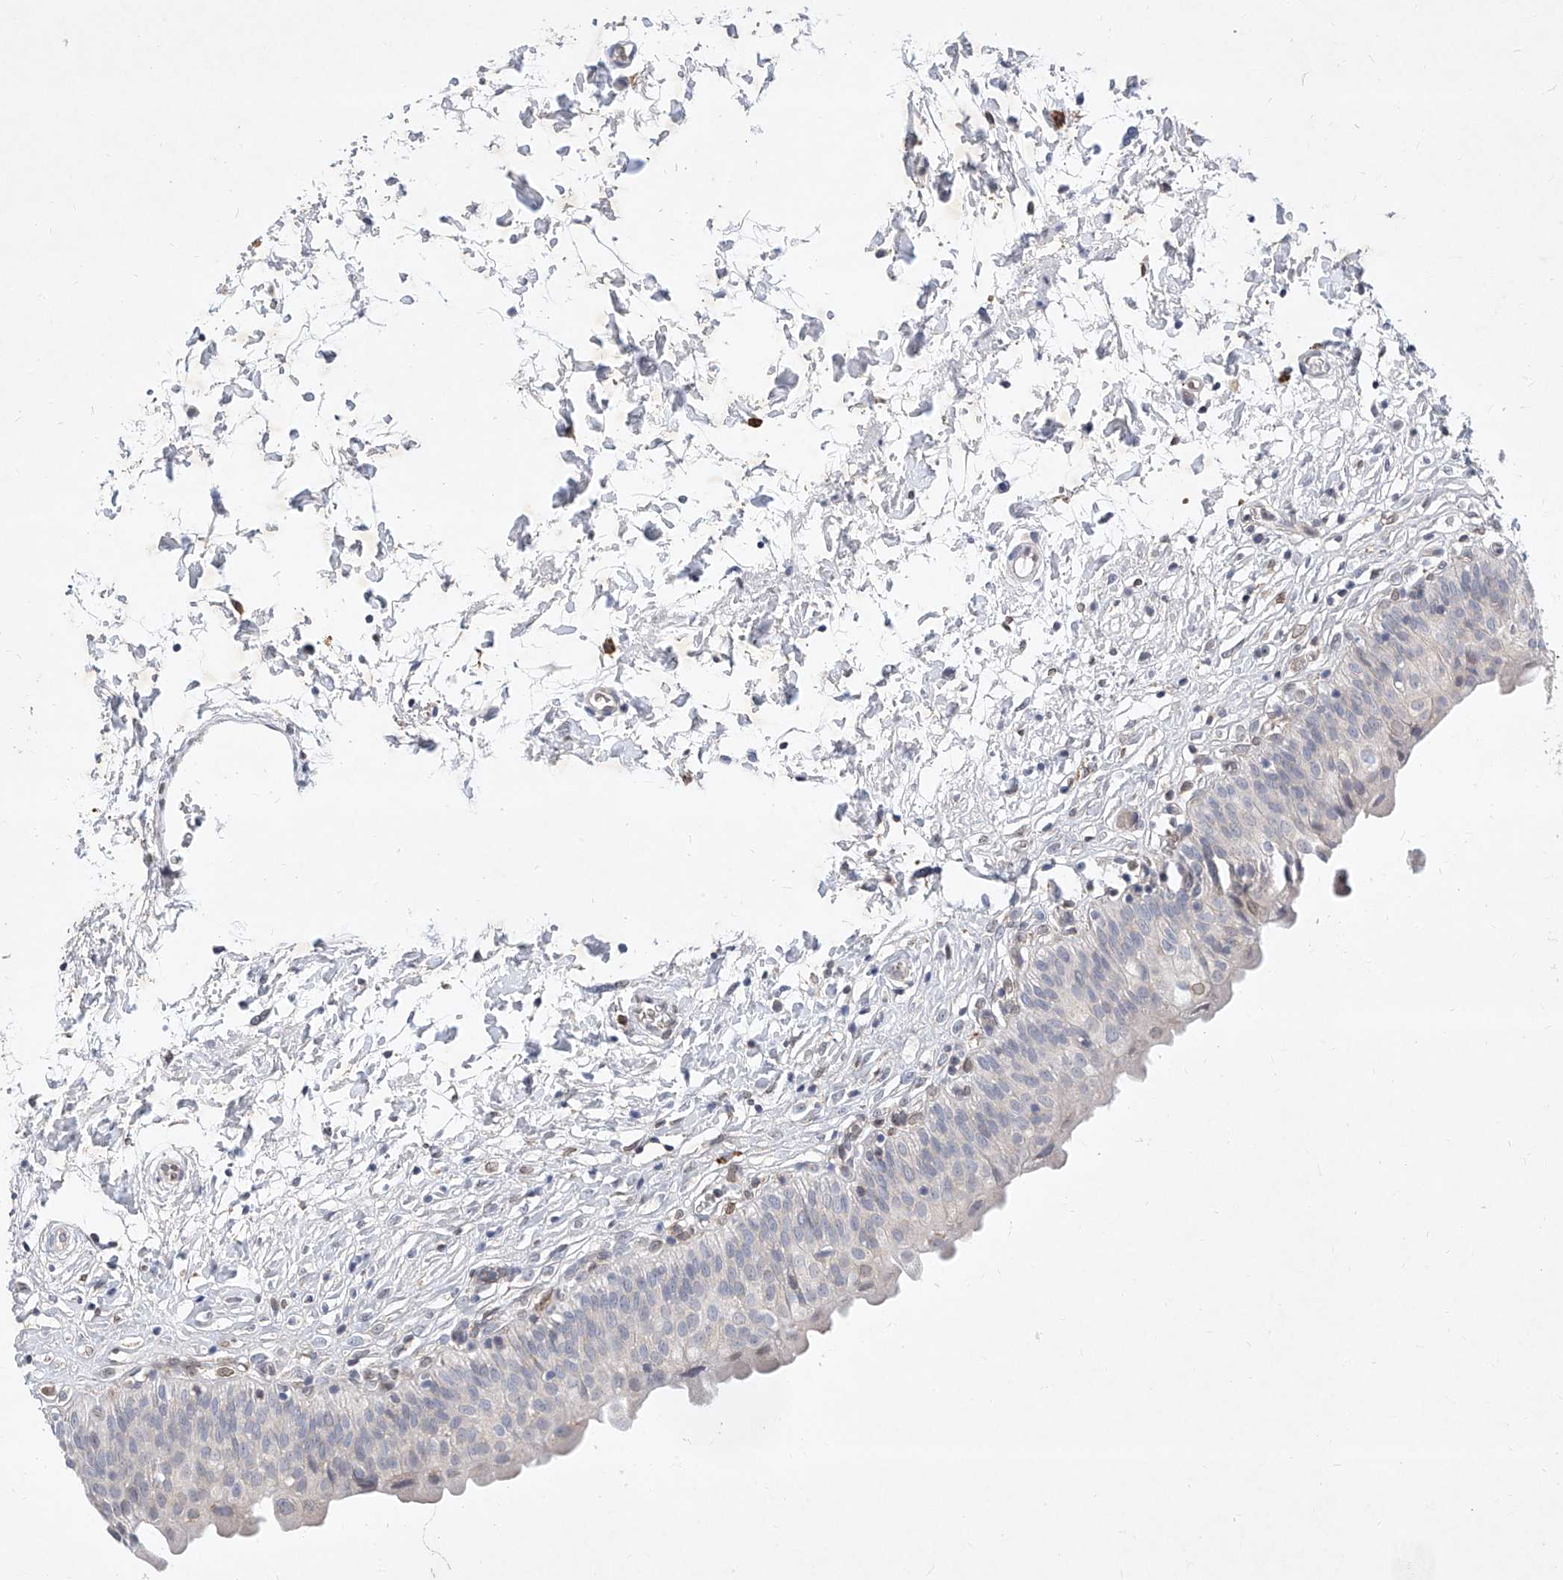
{"staining": {"intensity": "strong", "quantity": "25%-75%", "location": "cytoplasmic/membranous,nuclear"}, "tissue": "urinary bladder", "cell_type": "Urothelial cells", "image_type": "normal", "snomed": [{"axis": "morphology", "description": "Normal tissue, NOS"}, {"axis": "topography", "description": "Urinary bladder"}], "caption": "Immunohistochemical staining of unremarkable urinary bladder demonstrates strong cytoplasmic/membranous,nuclear protein positivity in approximately 25%-75% of urothelial cells.", "gene": "MX2", "patient": {"sex": "male", "age": 55}}